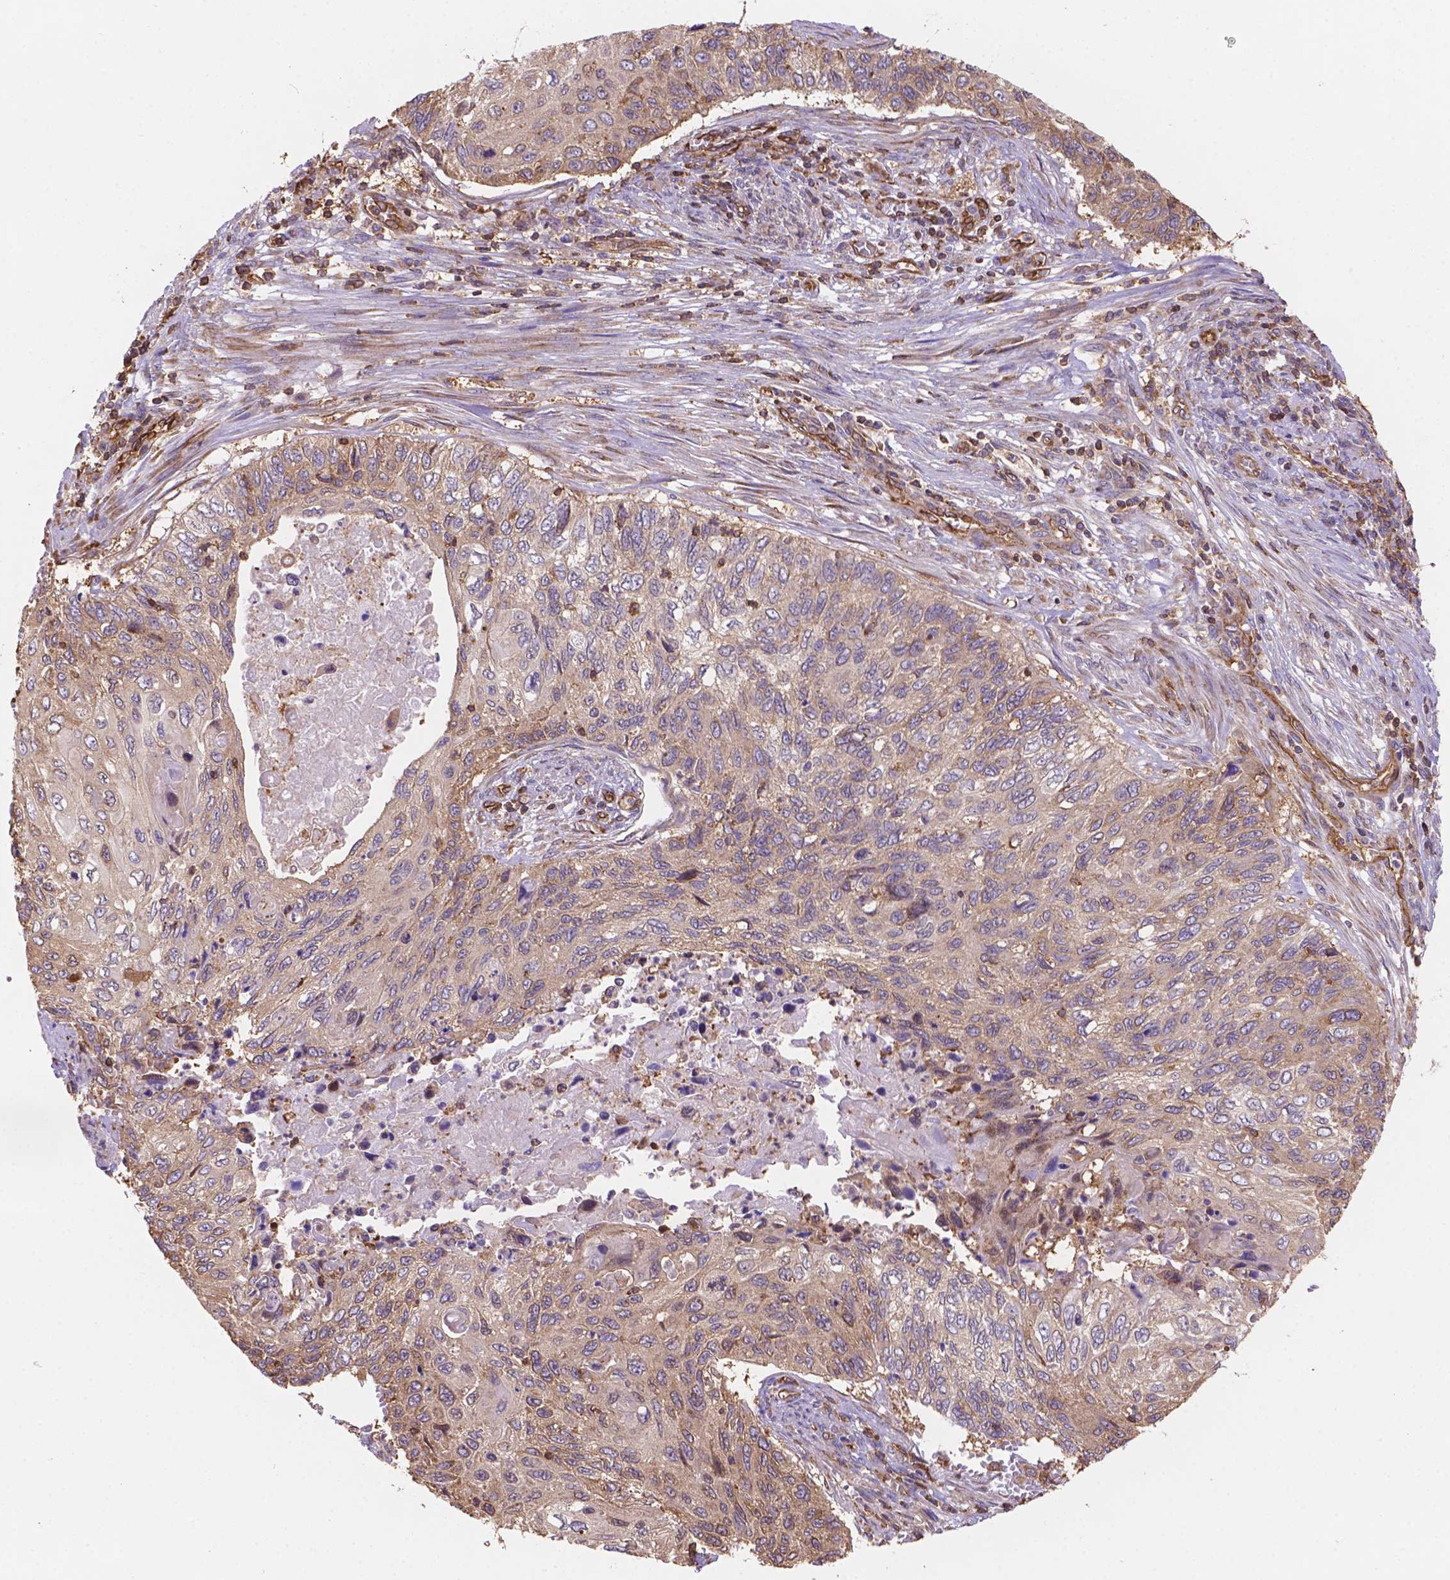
{"staining": {"intensity": "weak", "quantity": "25%-75%", "location": "cytoplasmic/membranous"}, "tissue": "cervical cancer", "cell_type": "Tumor cells", "image_type": "cancer", "snomed": [{"axis": "morphology", "description": "Squamous cell carcinoma, NOS"}, {"axis": "topography", "description": "Cervix"}], "caption": "Immunohistochemistry (IHC) image of human cervical squamous cell carcinoma stained for a protein (brown), which shows low levels of weak cytoplasmic/membranous expression in about 25%-75% of tumor cells.", "gene": "DMWD", "patient": {"sex": "female", "age": 70}}